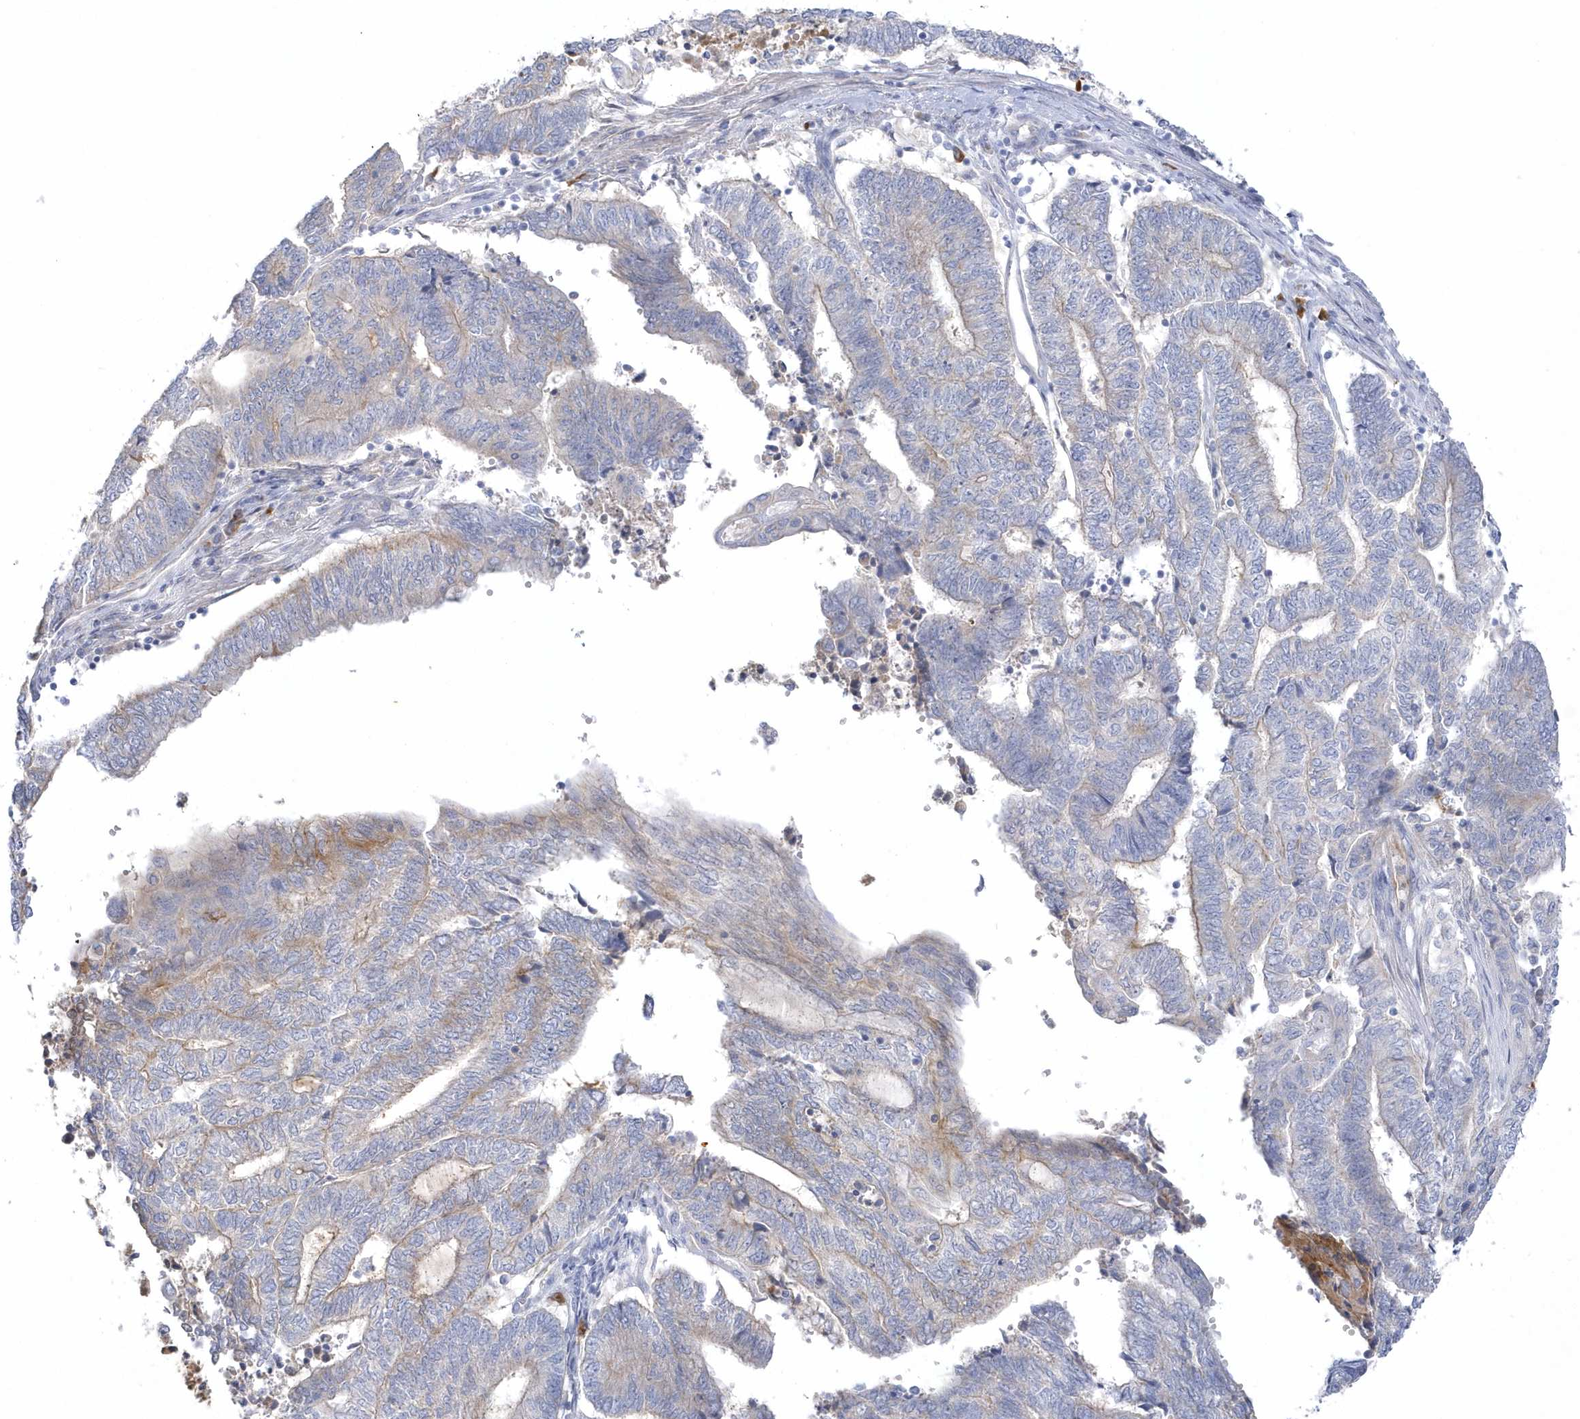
{"staining": {"intensity": "weak", "quantity": "<25%", "location": "cytoplasmic/membranous"}, "tissue": "endometrial cancer", "cell_type": "Tumor cells", "image_type": "cancer", "snomed": [{"axis": "morphology", "description": "Adenocarcinoma, NOS"}, {"axis": "topography", "description": "Uterus"}, {"axis": "topography", "description": "Endometrium"}], "caption": "A micrograph of endometrial cancer stained for a protein reveals no brown staining in tumor cells.", "gene": "SEMA3D", "patient": {"sex": "female", "age": 70}}